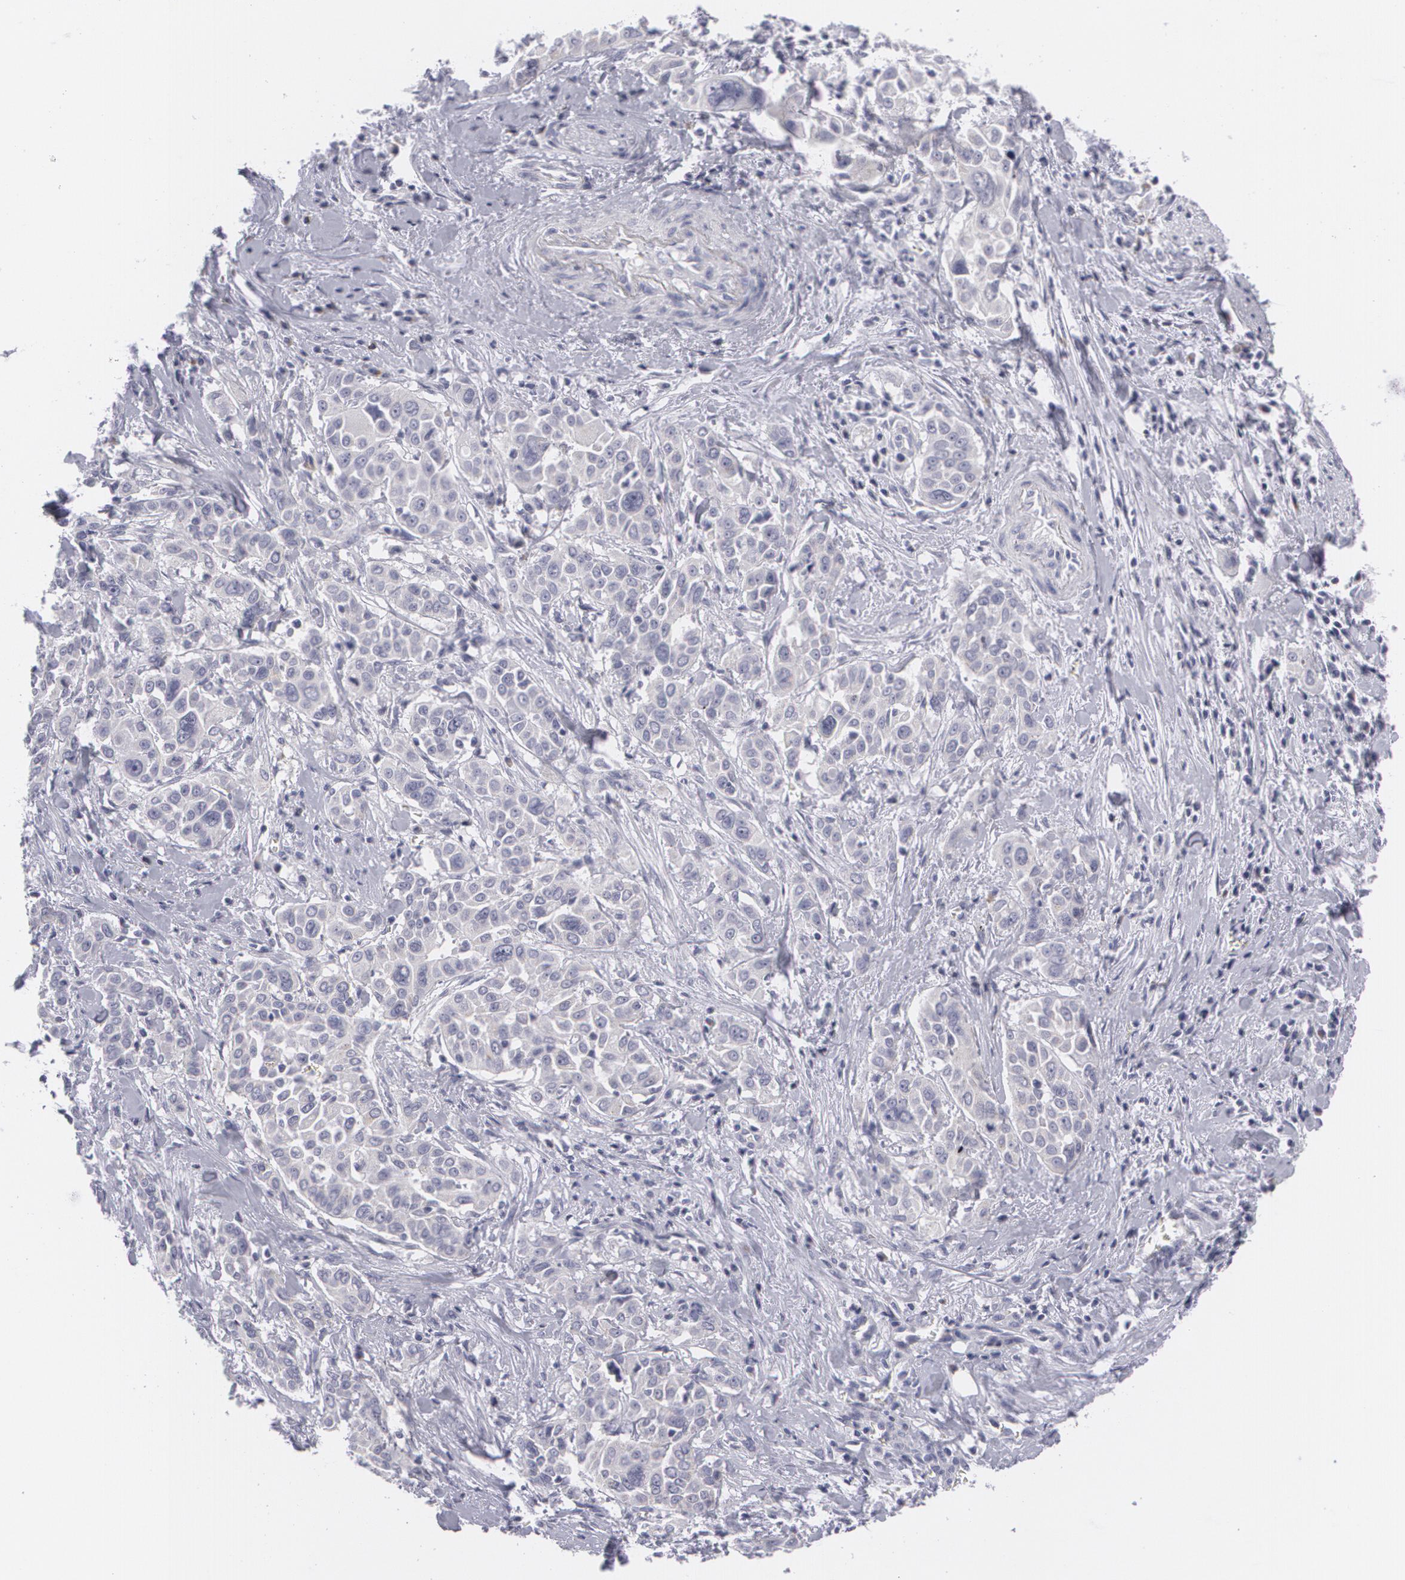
{"staining": {"intensity": "negative", "quantity": "none", "location": "none"}, "tissue": "pancreatic cancer", "cell_type": "Tumor cells", "image_type": "cancer", "snomed": [{"axis": "morphology", "description": "Adenocarcinoma, NOS"}, {"axis": "topography", "description": "Pancreas"}], "caption": "This is an IHC histopathology image of human pancreatic cancer (adenocarcinoma). There is no staining in tumor cells.", "gene": "MBNL3", "patient": {"sex": "female", "age": 52}}